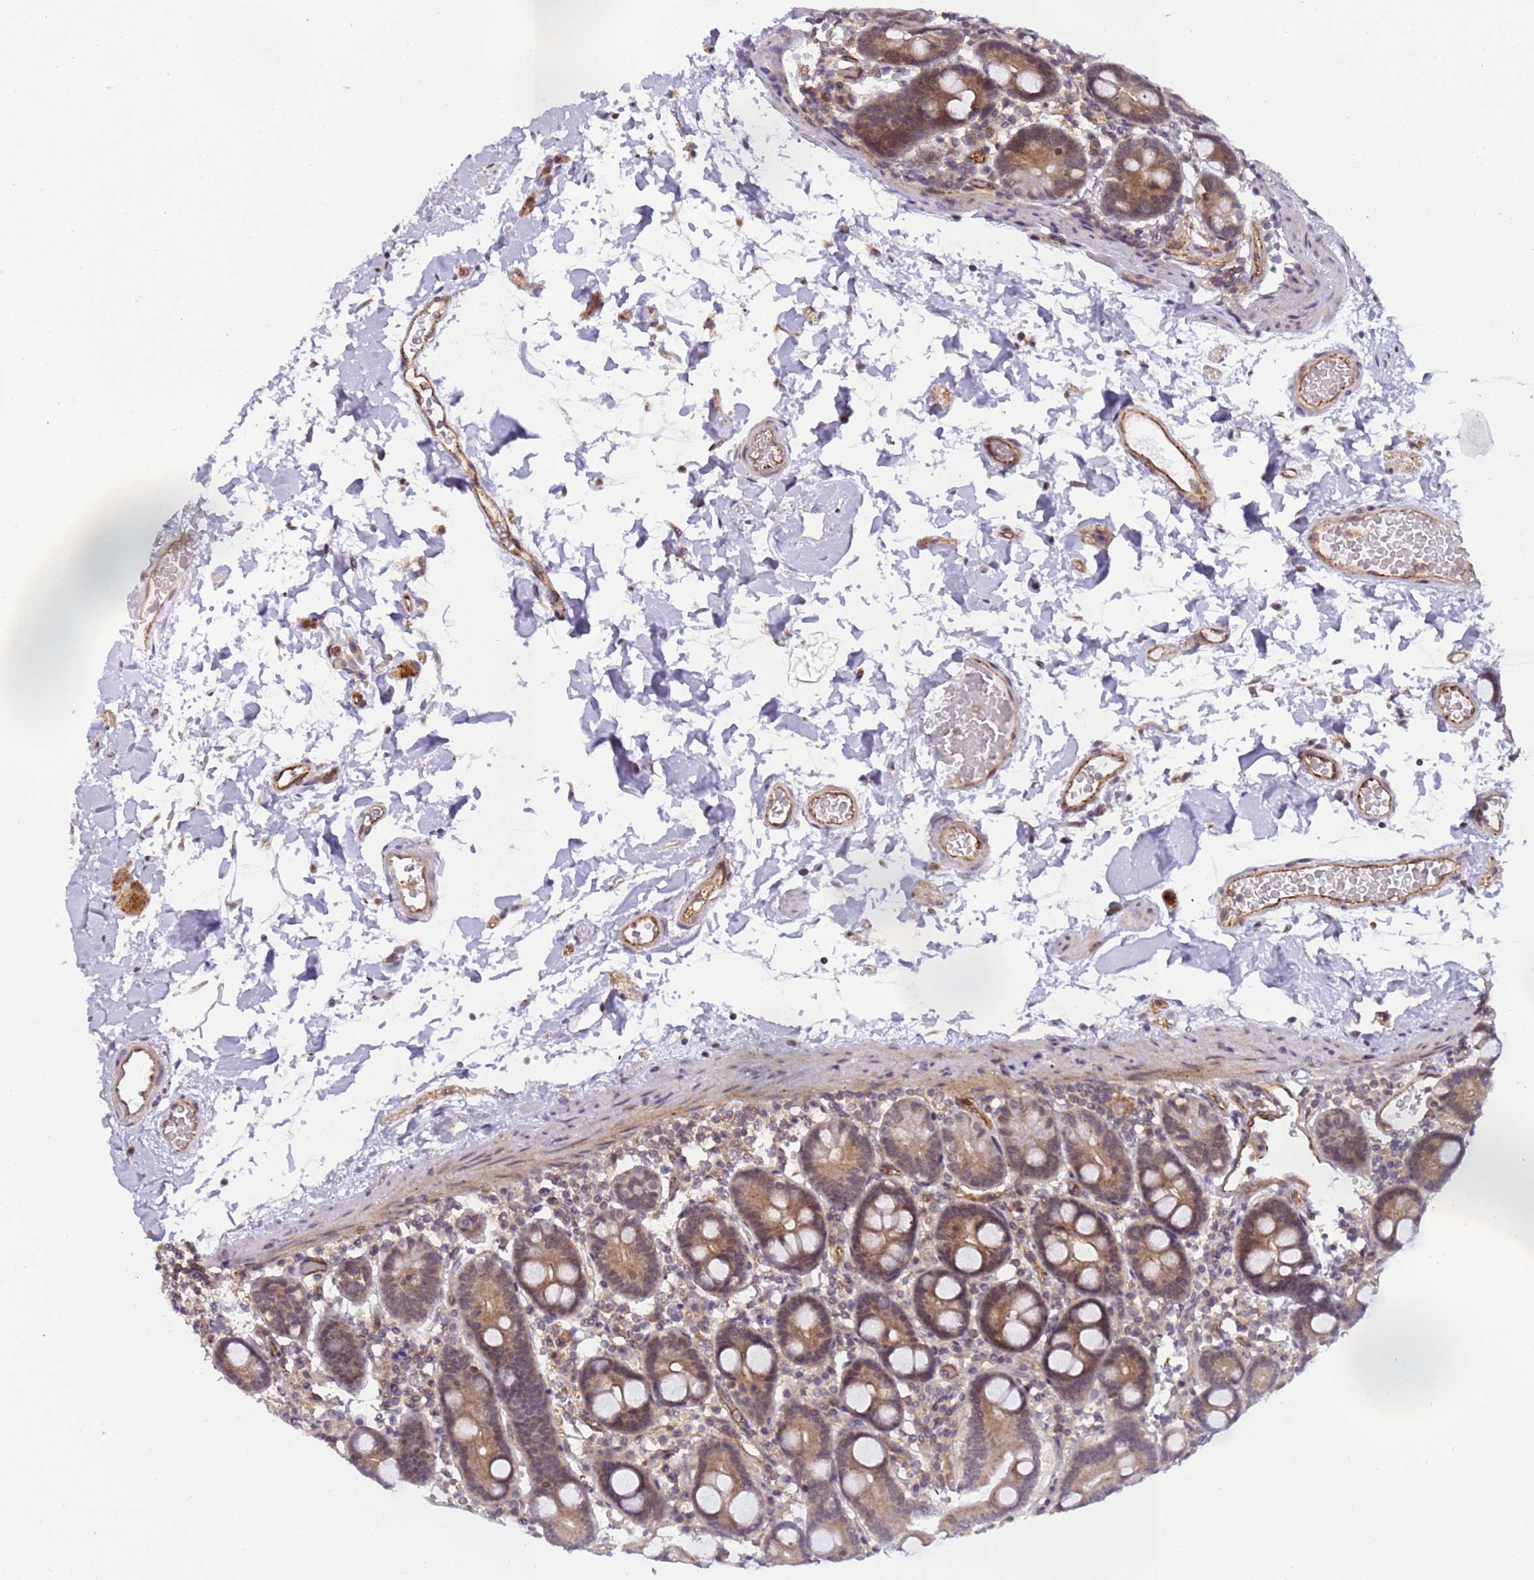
{"staining": {"intensity": "moderate", "quantity": "<25%", "location": "cytoplasmic/membranous,nuclear"}, "tissue": "duodenum", "cell_type": "Glandular cells", "image_type": "normal", "snomed": [{"axis": "morphology", "description": "Normal tissue, NOS"}, {"axis": "topography", "description": "Duodenum"}], "caption": "Protein staining of benign duodenum exhibits moderate cytoplasmic/membranous,nuclear expression in about <25% of glandular cells. (DAB = brown stain, brightfield microscopy at high magnification).", "gene": "EMC2", "patient": {"sex": "male", "age": 55}}